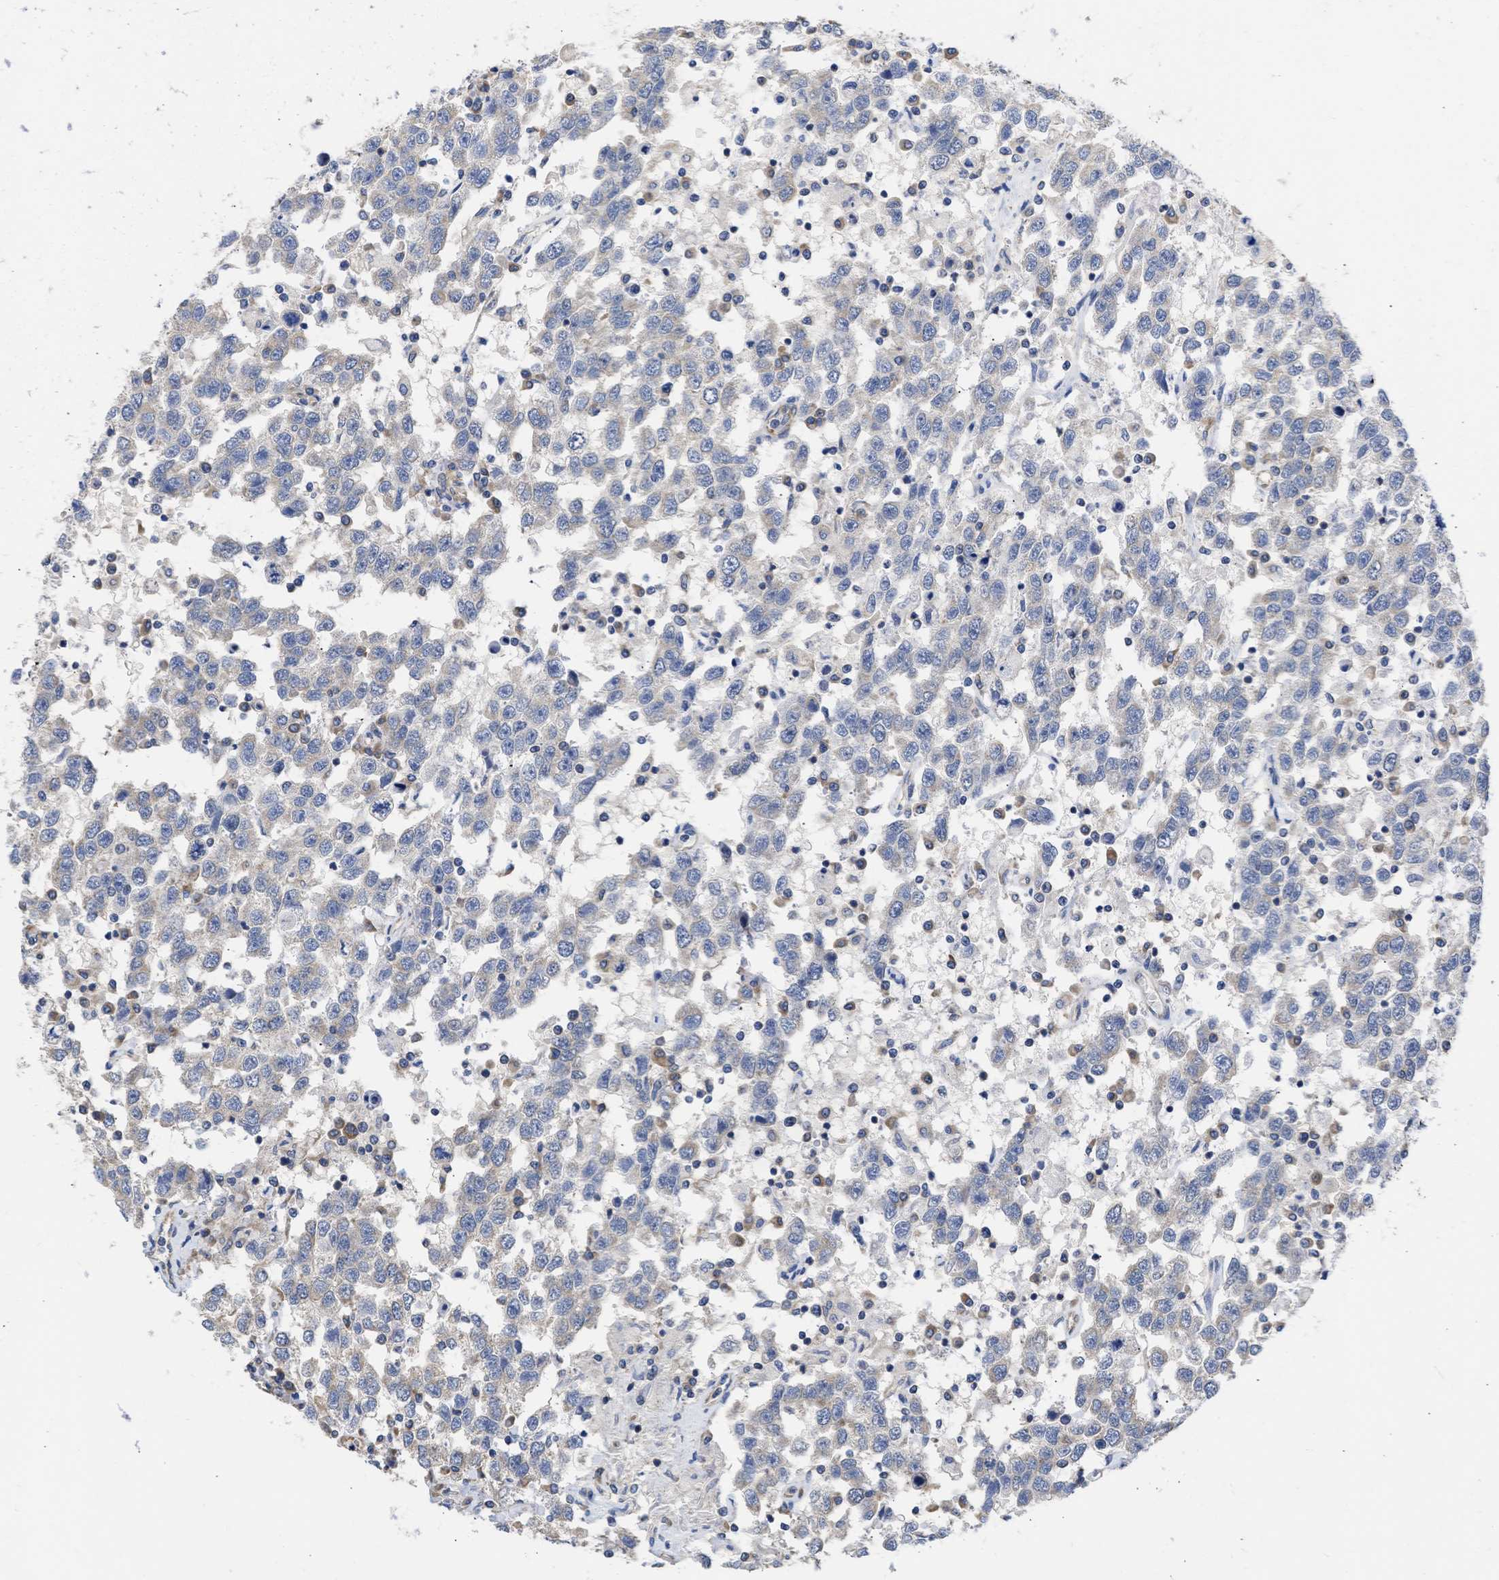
{"staining": {"intensity": "negative", "quantity": "none", "location": "none"}, "tissue": "testis cancer", "cell_type": "Tumor cells", "image_type": "cancer", "snomed": [{"axis": "morphology", "description": "Seminoma, NOS"}, {"axis": "topography", "description": "Testis"}], "caption": "DAB immunohistochemical staining of human seminoma (testis) exhibits no significant staining in tumor cells. (Brightfield microscopy of DAB immunohistochemistry (IHC) at high magnification).", "gene": "MAP2K3", "patient": {"sex": "male", "age": 41}}